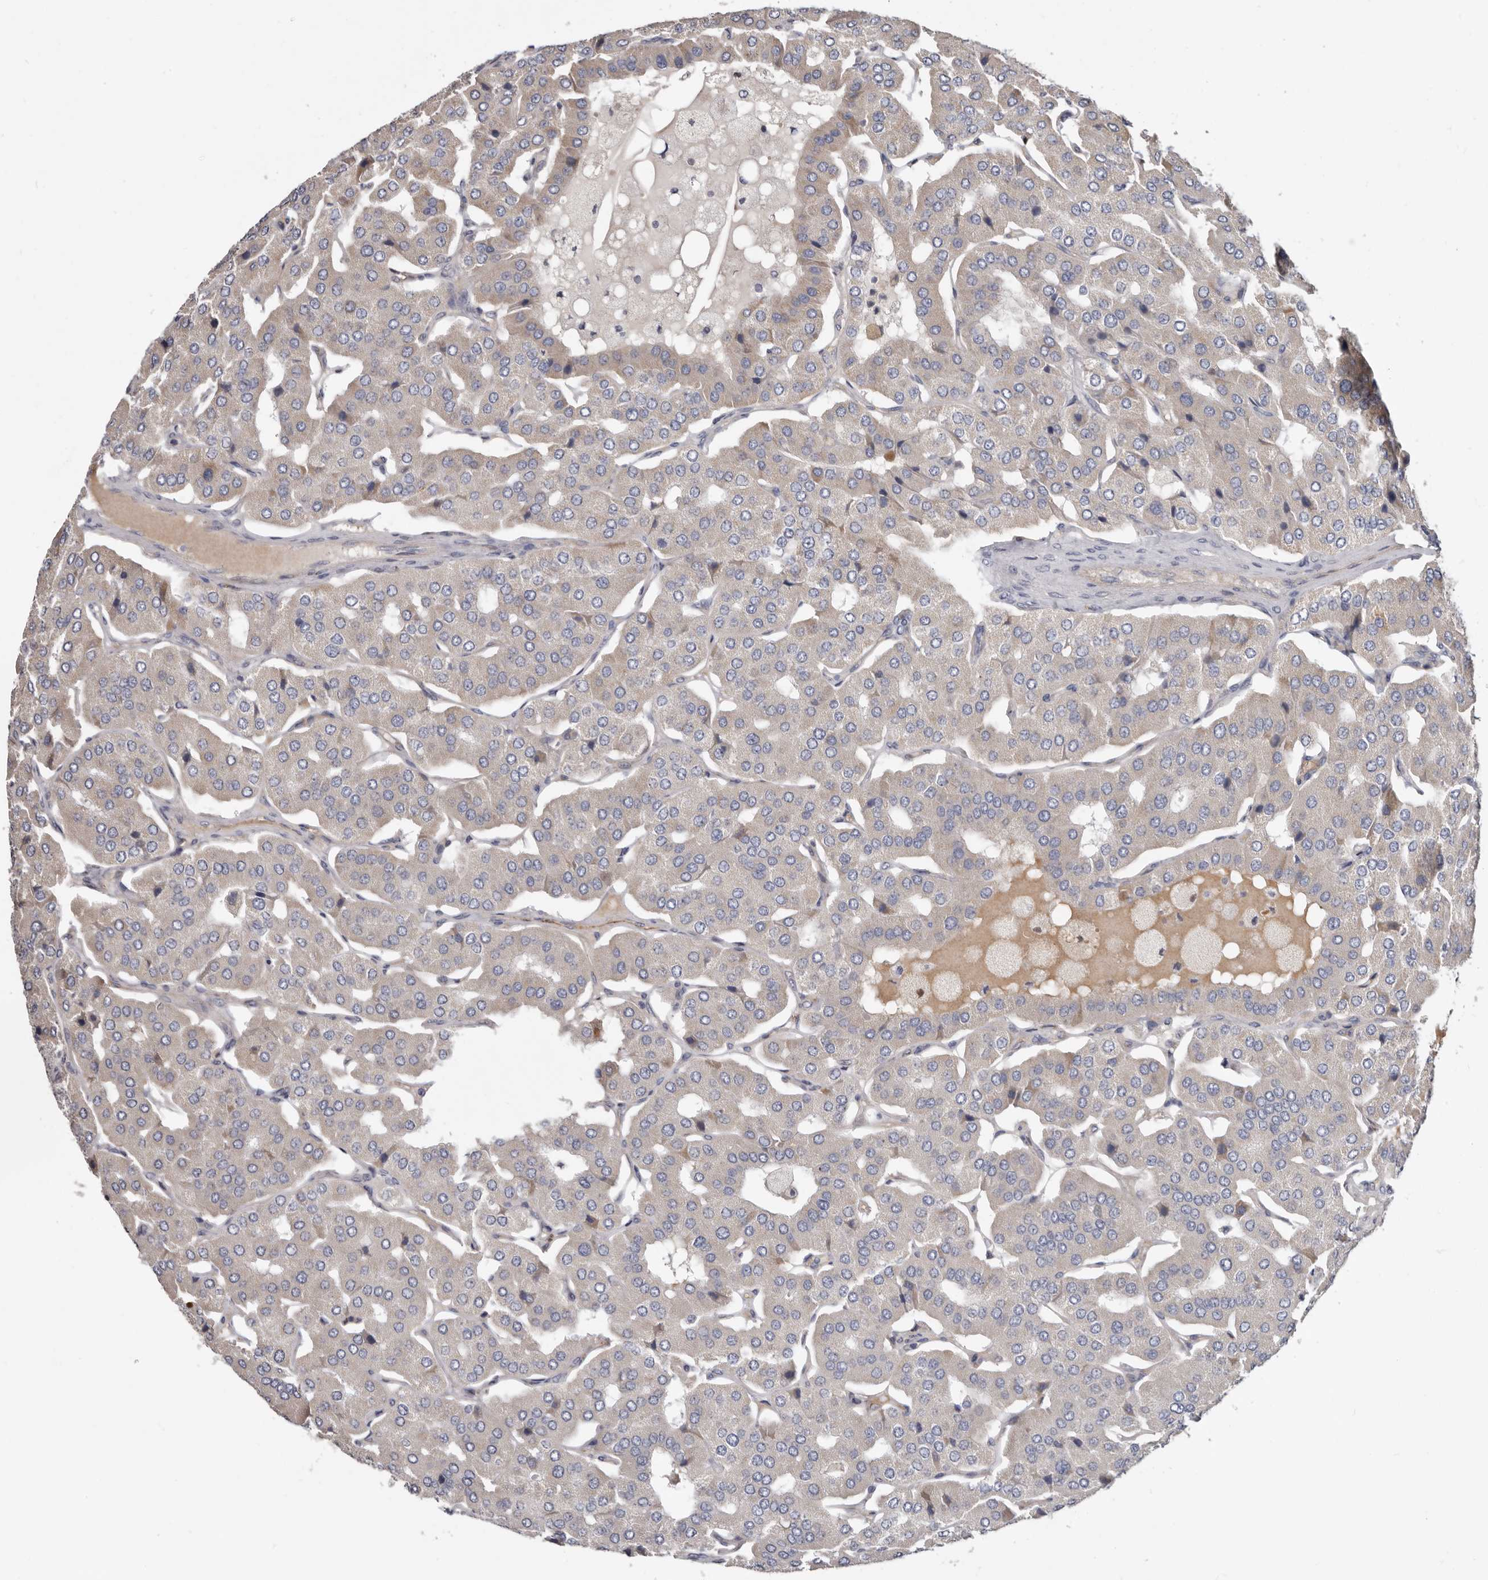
{"staining": {"intensity": "weak", "quantity": "<25%", "location": "cytoplasmic/membranous"}, "tissue": "parathyroid gland", "cell_type": "Glandular cells", "image_type": "normal", "snomed": [{"axis": "morphology", "description": "Normal tissue, NOS"}, {"axis": "morphology", "description": "Adenoma, NOS"}, {"axis": "topography", "description": "Parathyroid gland"}], "caption": "IHC of benign human parathyroid gland exhibits no expression in glandular cells.", "gene": "SPTA1", "patient": {"sex": "female", "age": 86}}